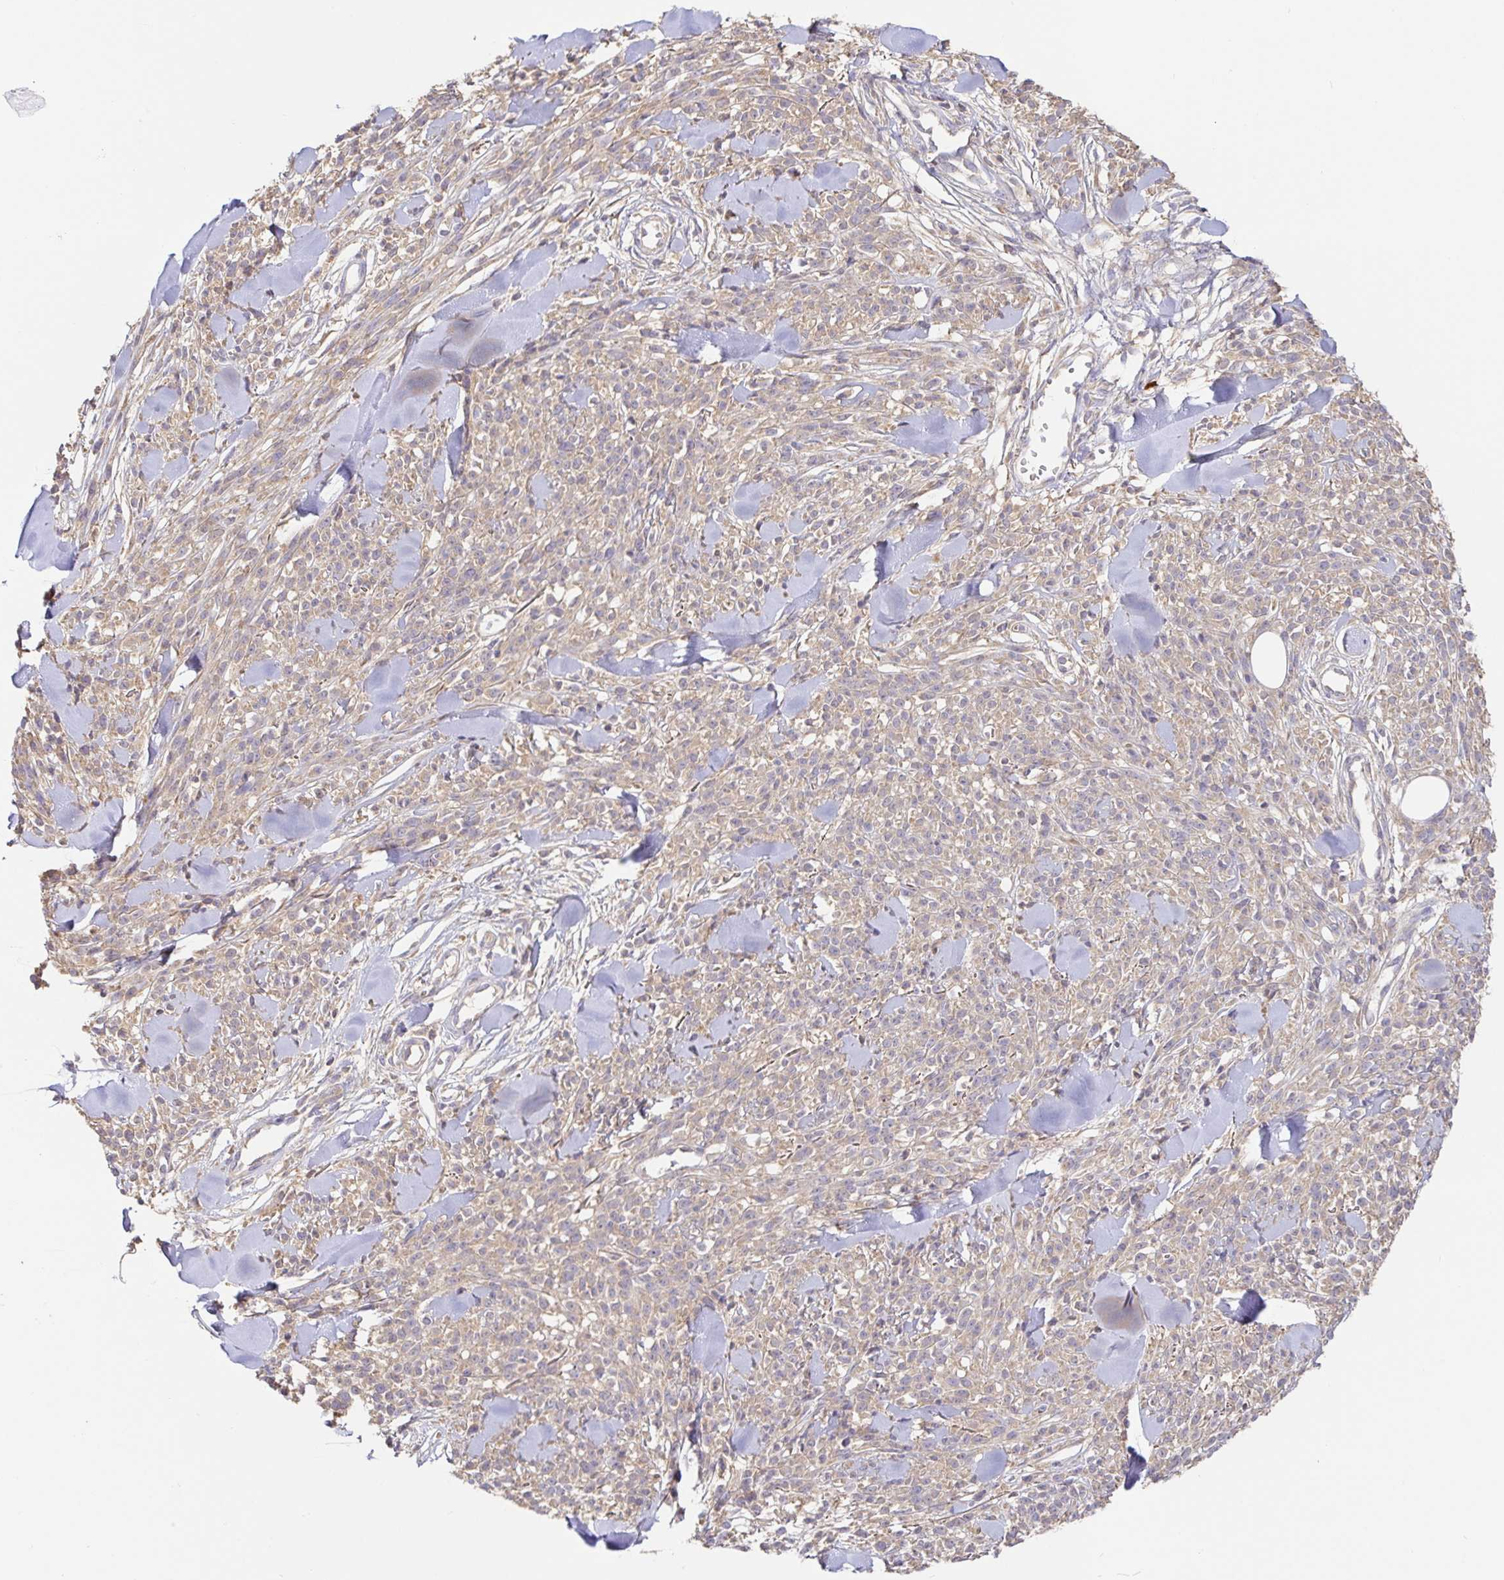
{"staining": {"intensity": "weak", "quantity": "25%-75%", "location": "cytoplasmic/membranous"}, "tissue": "melanoma", "cell_type": "Tumor cells", "image_type": "cancer", "snomed": [{"axis": "morphology", "description": "Malignant melanoma, NOS"}, {"axis": "topography", "description": "Skin"}, {"axis": "topography", "description": "Skin of trunk"}], "caption": "An IHC image of neoplastic tissue is shown. Protein staining in brown labels weak cytoplasmic/membranous positivity in melanoma within tumor cells.", "gene": "HAGH", "patient": {"sex": "male", "age": 74}}